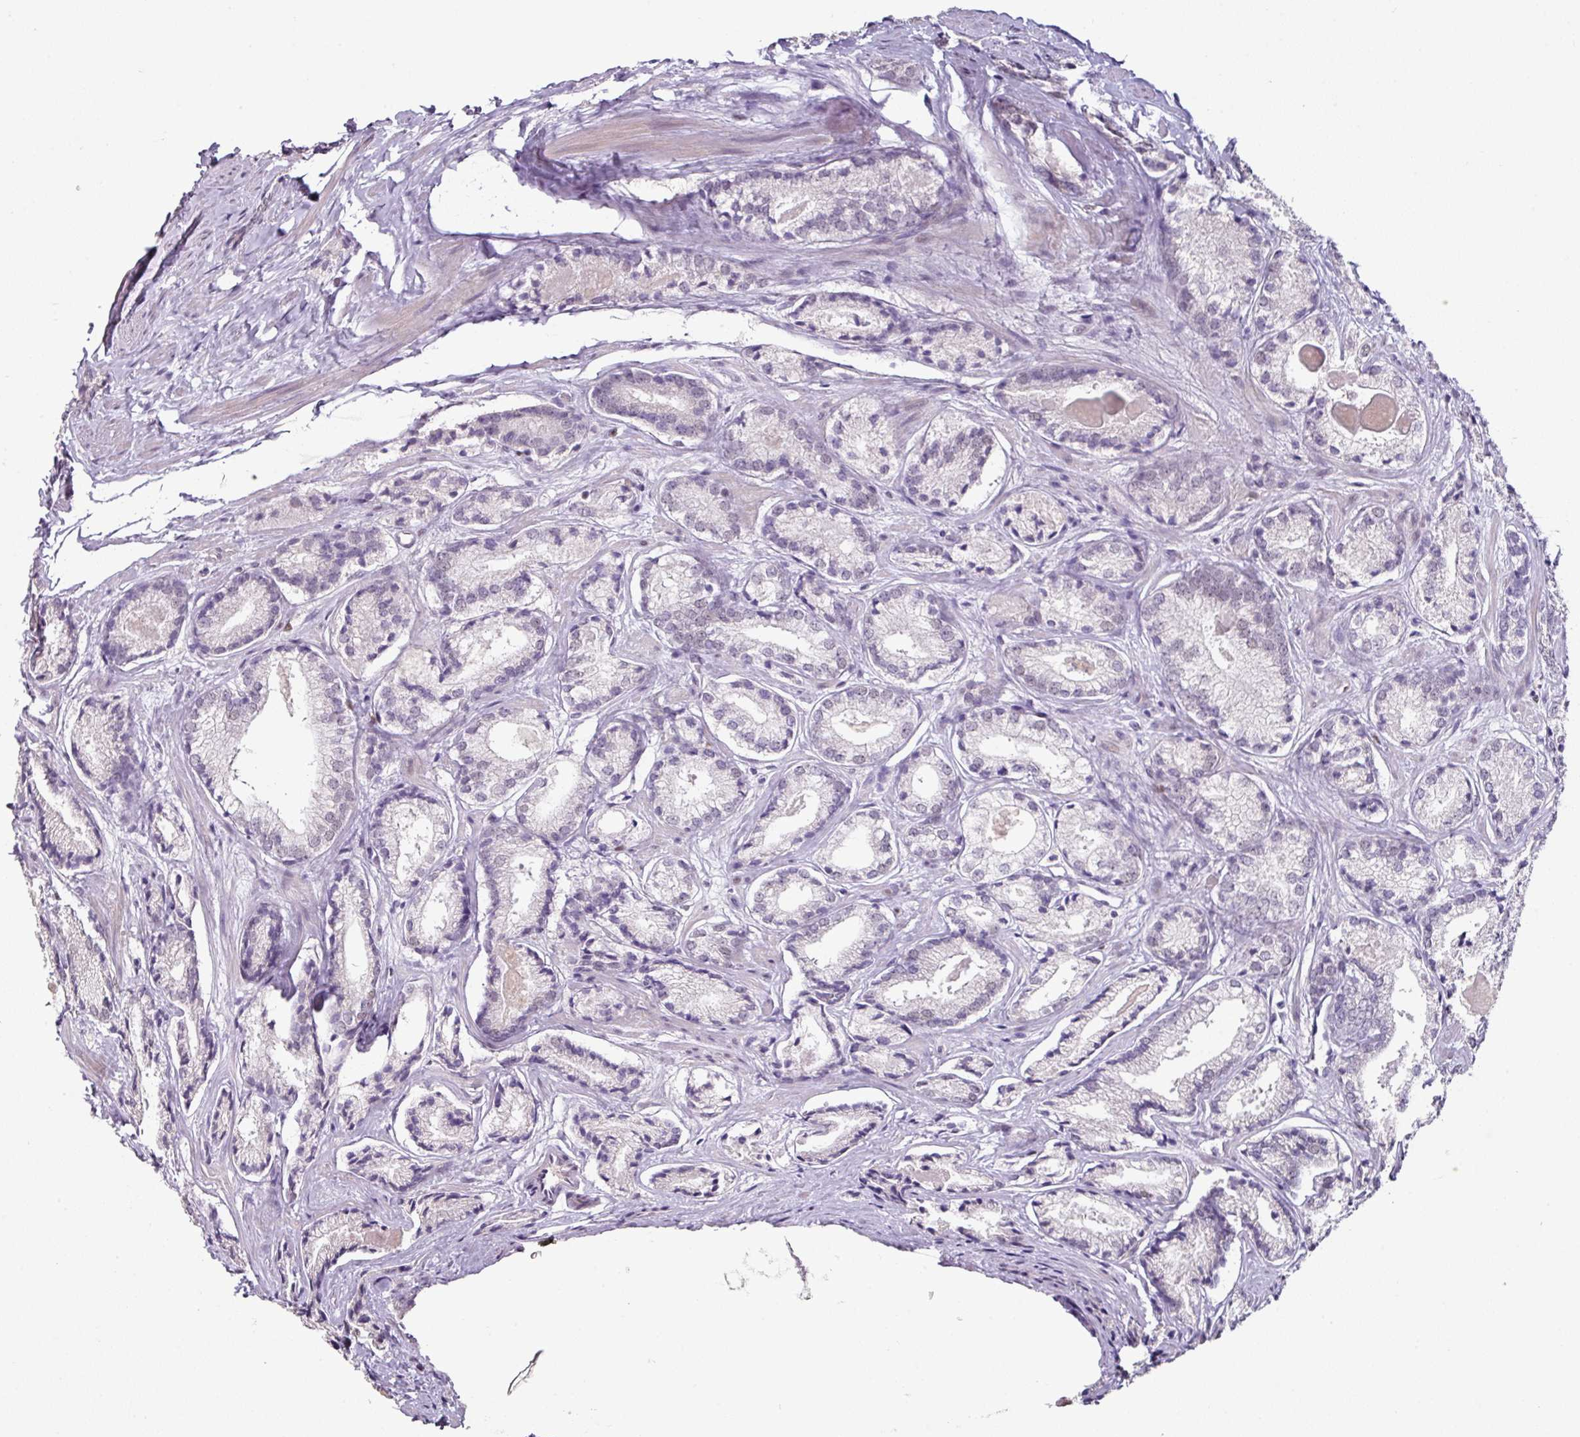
{"staining": {"intensity": "negative", "quantity": "none", "location": "none"}, "tissue": "prostate cancer", "cell_type": "Tumor cells", "image_type": "cancer", "snomed": [{"axis": "morphology", "description": "Adenocarcinoma, Low grade"}, {"axis": "topography", "description": "Prostate"}], "caption": "Immunohistochemistry of prostate cancer (low-grade adenocarcinoma) reveals no staining in tumor cells.", "gene": "ELK1", "patient": {"sex": "male", "age": 68}}